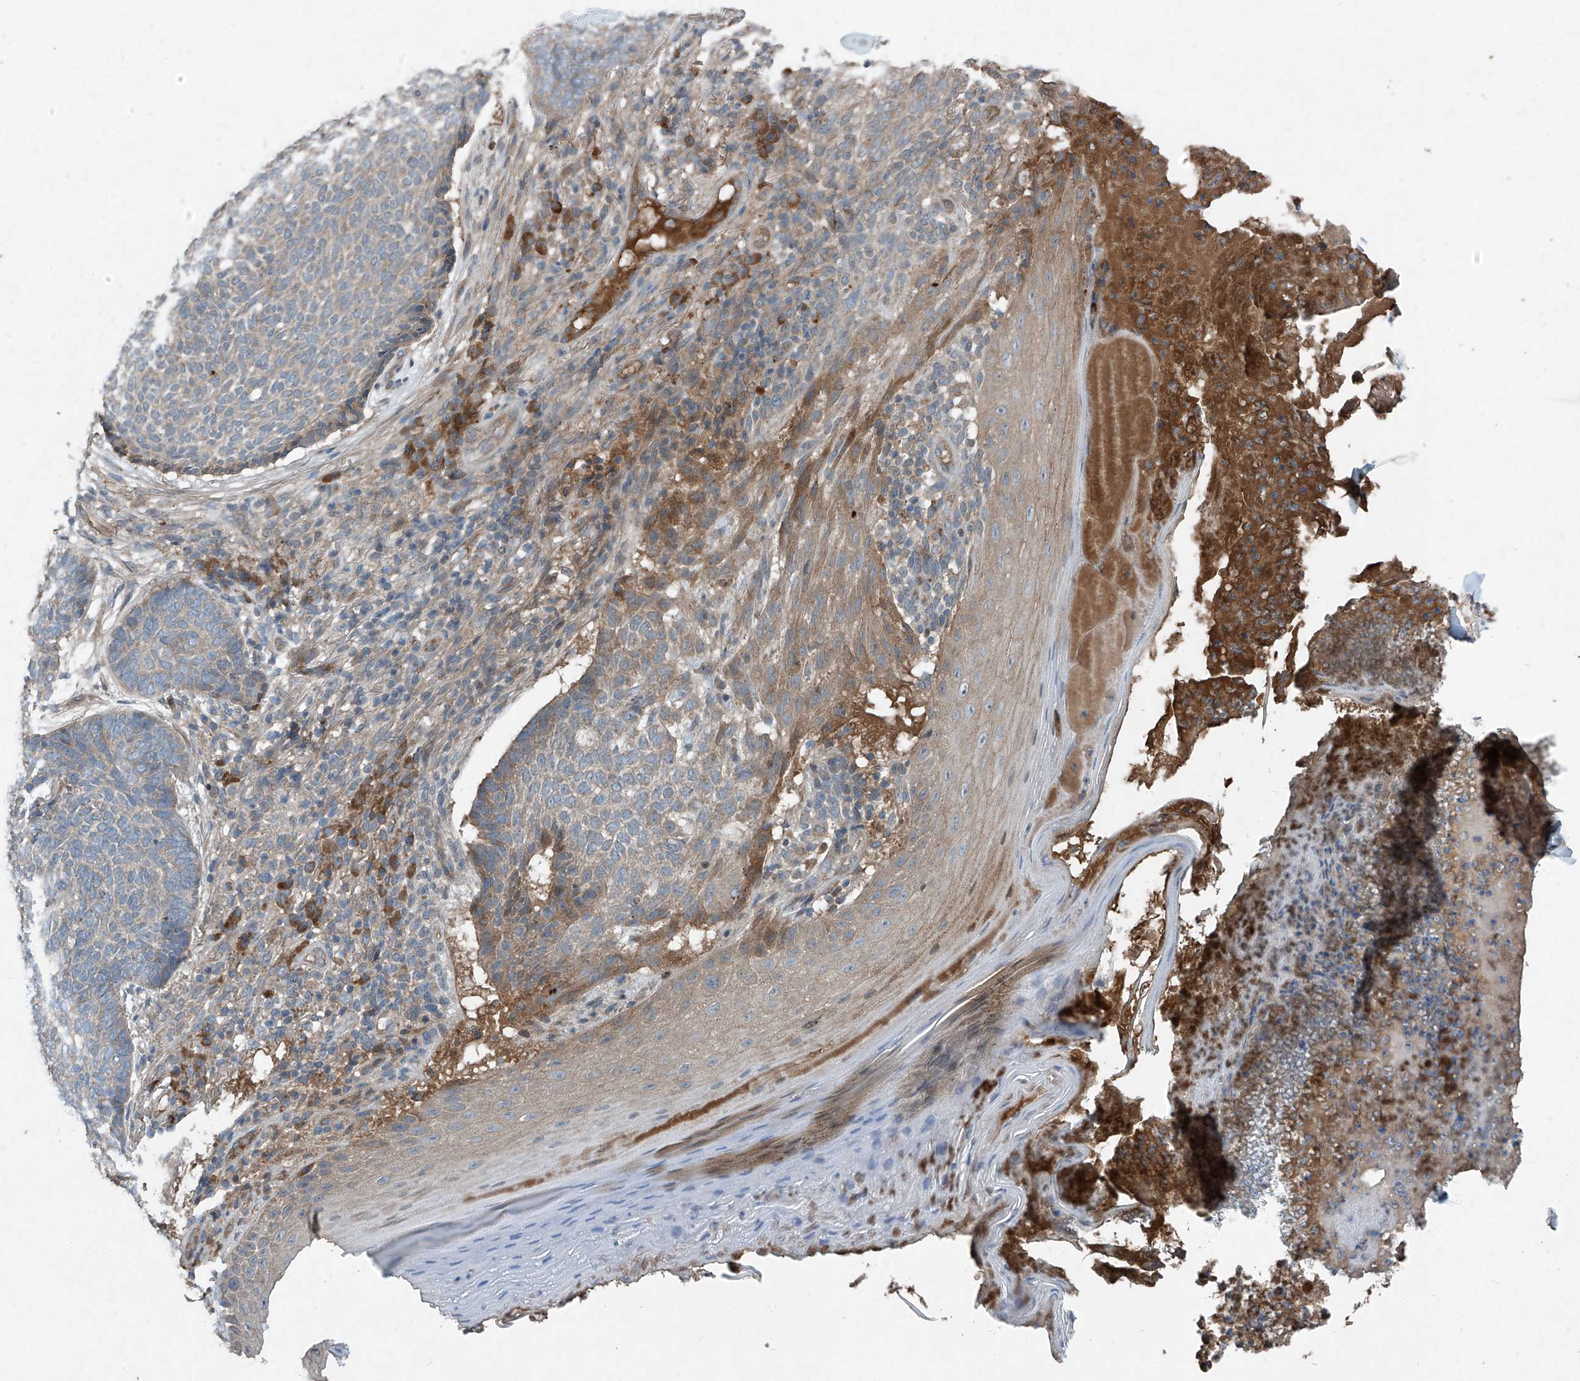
{"staining": {"intensity": "moderate", "quantity": "<25%", "location": "cytoplasmic/membranous"}, "tissue": "skin cancer", "cell_type": "Tumor cells", "image_type": "cancer", "snomed": [{"axis": "morphology", "description": "Normal tissue, NOS"}, {"axis": "morphology", "description": "Basal cell carcinoma"}, {"axis": "topography", "description": "Skin"}], "caption": "An image of skin basal cell carcinoma stained for a protein exhibits moderate cytoplasmic/membranous brown staining in tumor cells.", "gene": "FOXRED2", "patient": {"sex": "male", "age": 50}}